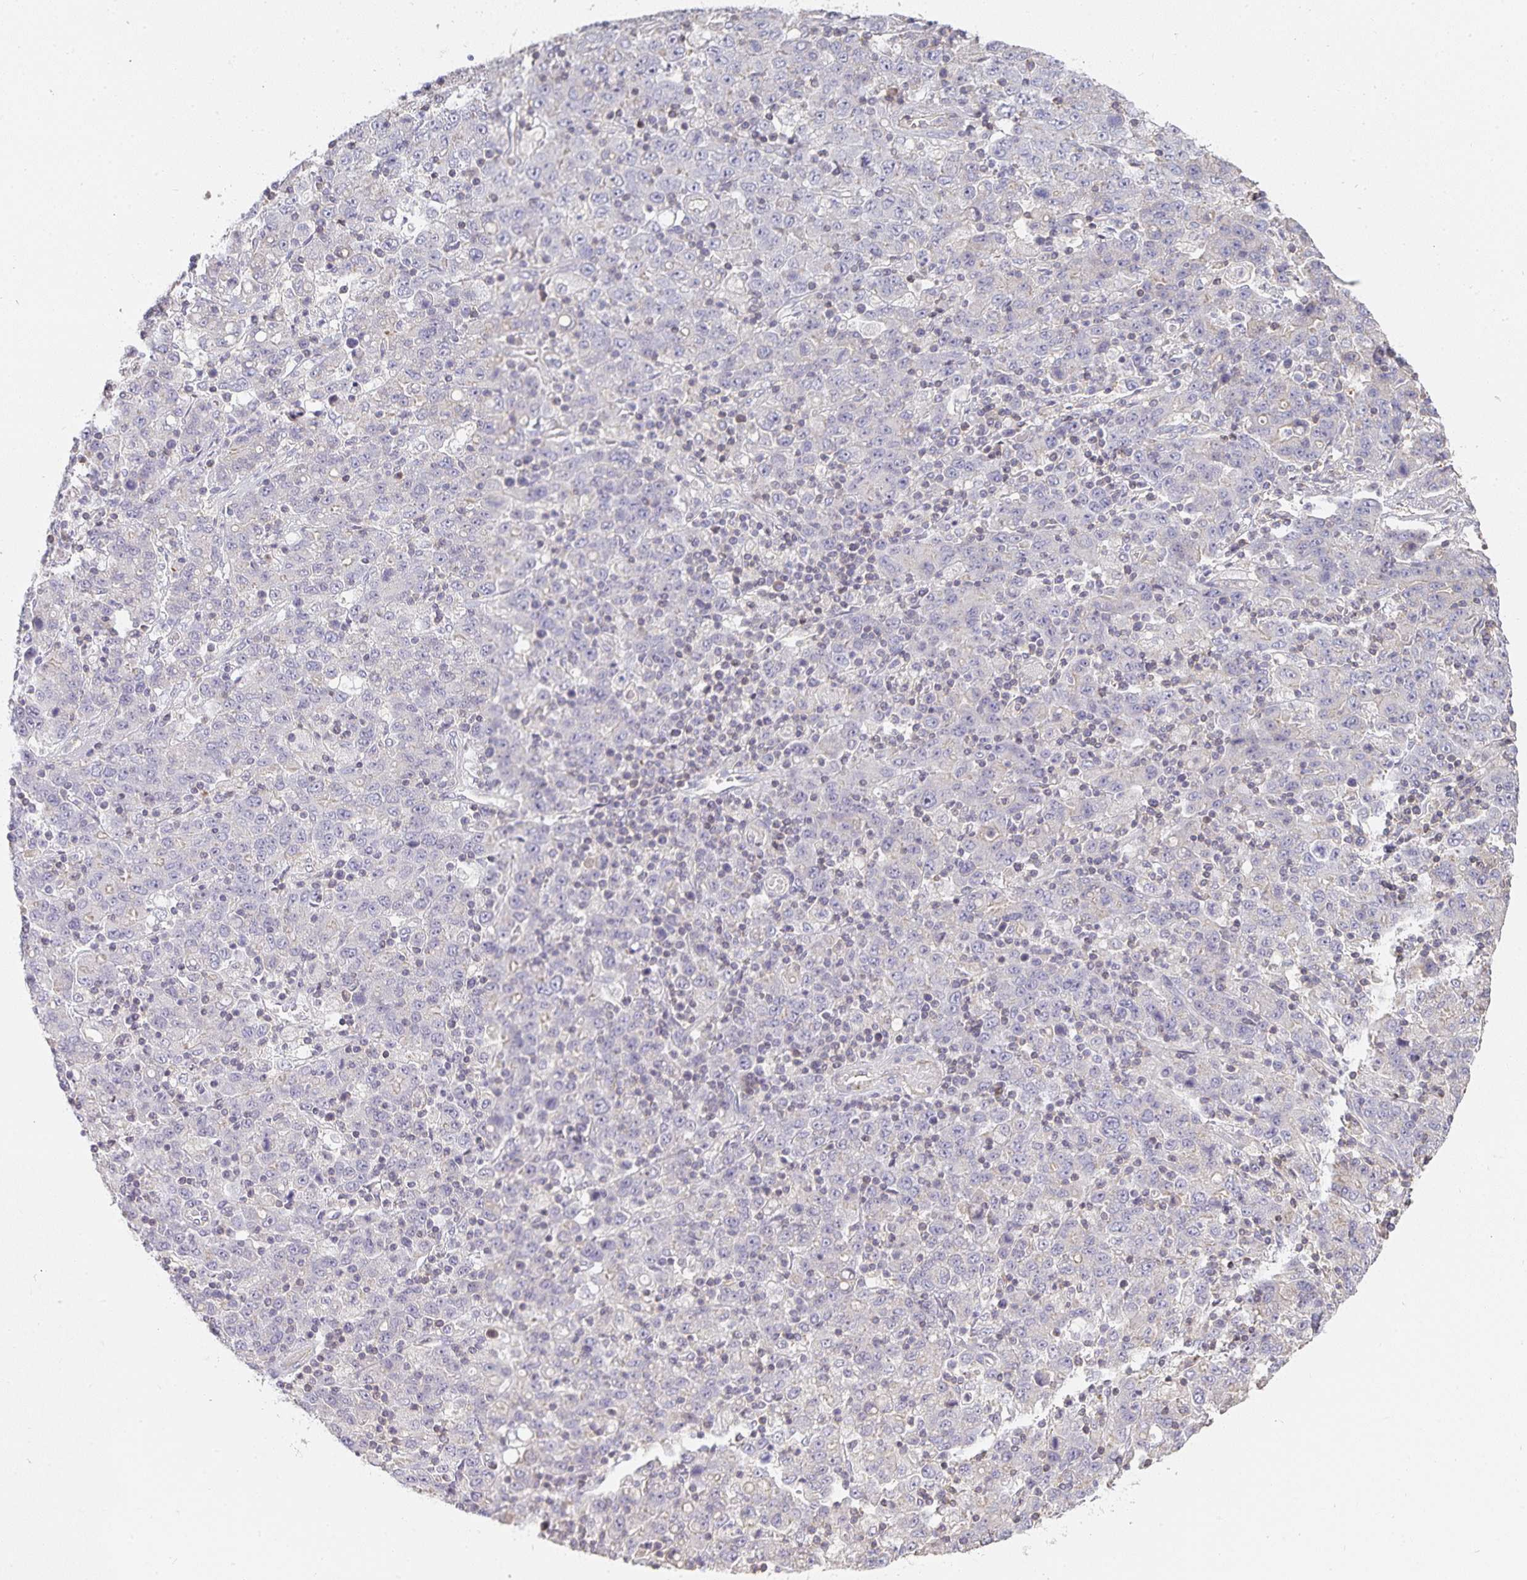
{"staining": {"intensity": "negative", "quantity": "none", "location": "none"}, "tissue": "stomach cancer", "cell_type": "Tumor cells", "image_type": "cancer", "snomed": [{"axis": "morphology", "description": "Adenocarcinoma, NOS"}, {"axis": "topography", "description": "Stomach, upper"}], "caption": "Stomach cancer (adenocarcinoma) stained for a protein using IHC shows no staining tumor cells.", "gene": "GATA3", "patient": {"sex": "male", "age": 69}}